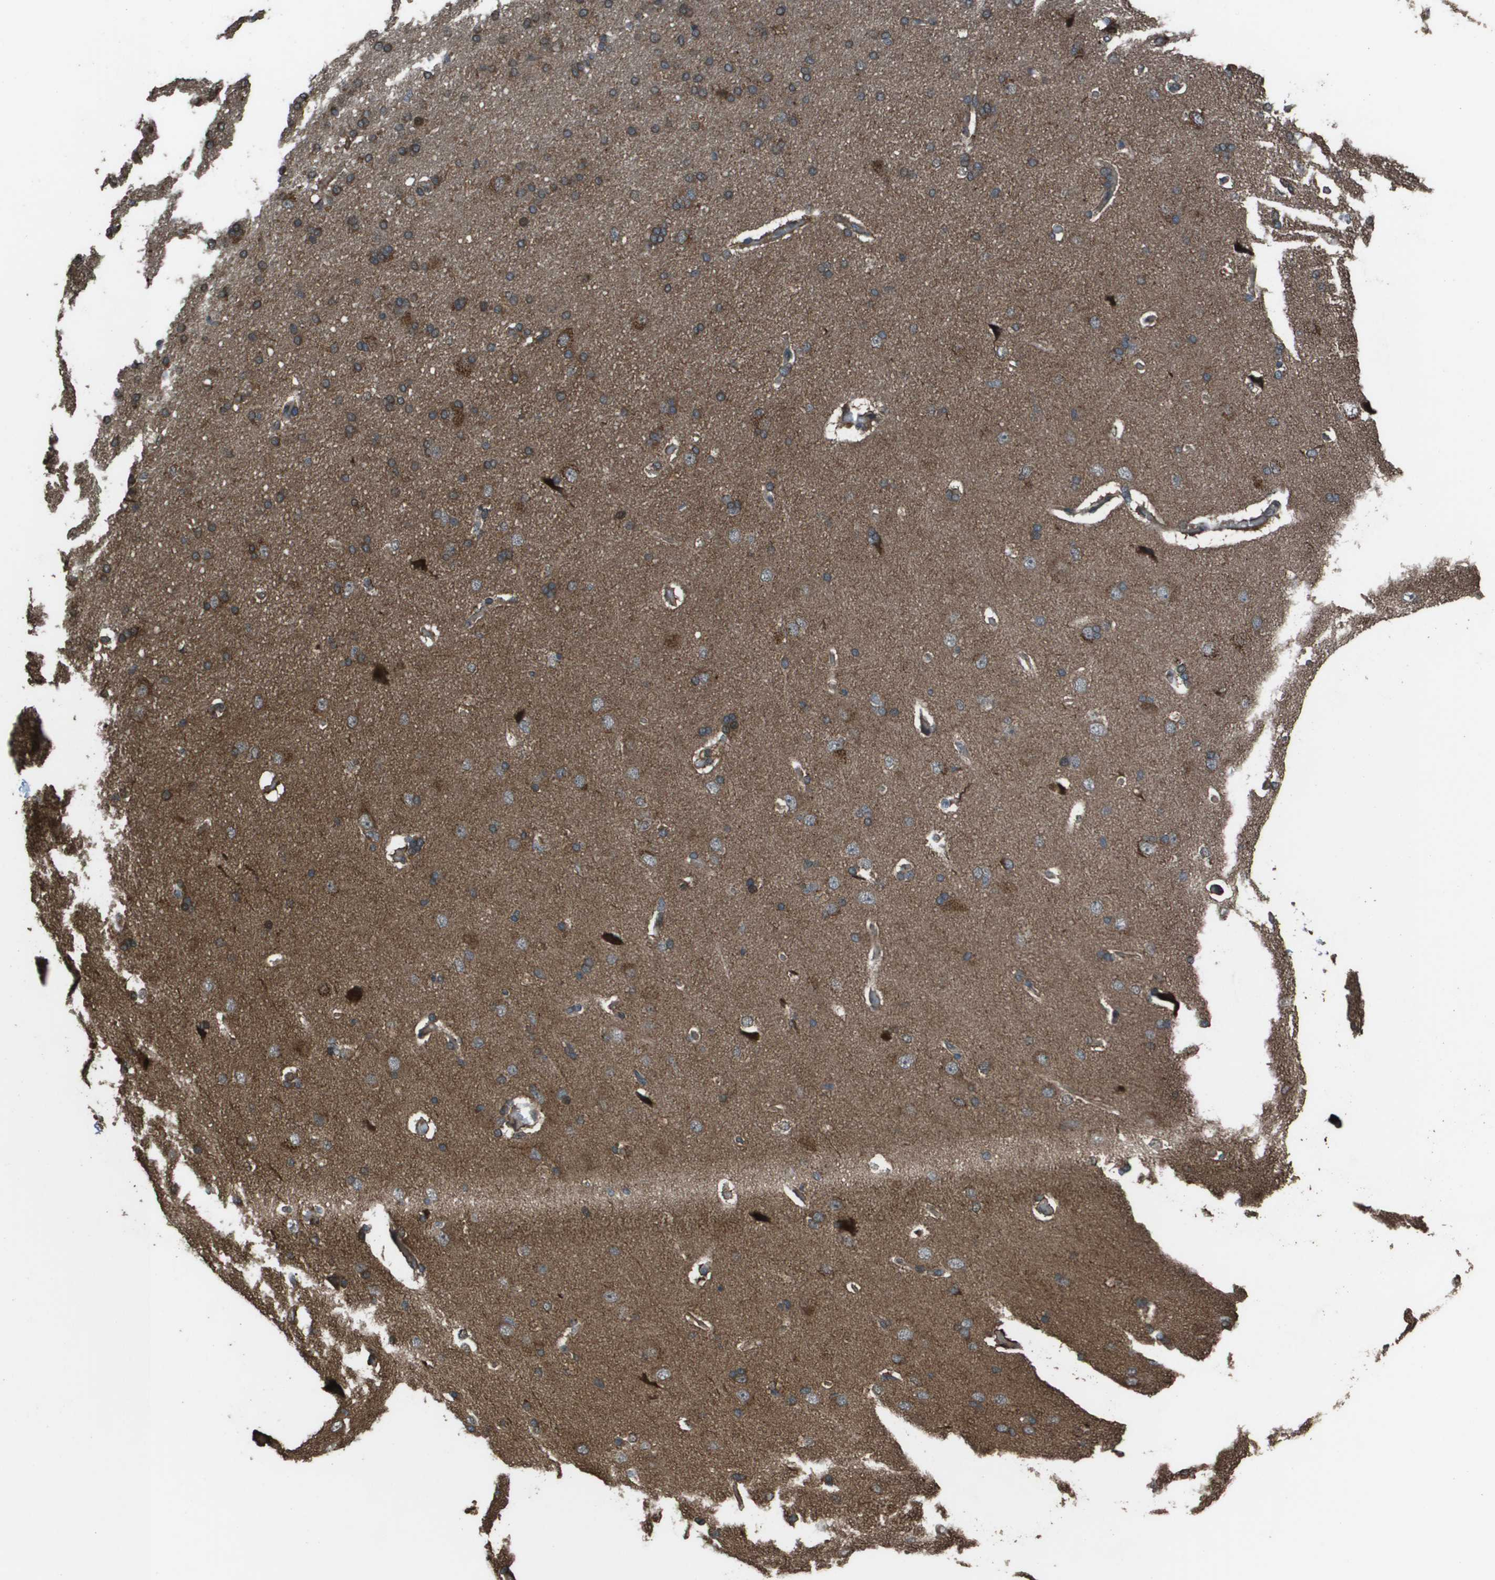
{"staining": {"intensity": "moderate", "quantity": ">75%", "location": "cytoplasmic/membranous"}, "tissue": "cerebral cortex", "cell_type": "Endothelial cells", "image_type": "normal", "snomed": [{"axis": "morphology", "description": "Normal tissue, NOS"}, {"axis": "topography", "description": "Cerebral cortex"}], "caption": "DAB (3,3'-diaminobenzidine) immunohistochemical staining of unremarkable human cerebral cortex shows moderate cytoplasmic/membranous protein expression in about >75% of endothelial cells. Immunohistochemistry (ihc) stains the protein of interest in brown and the nuclei are stained blue.", "gene": "FIG4", "patient": {"sex": "male", "age": 62}}